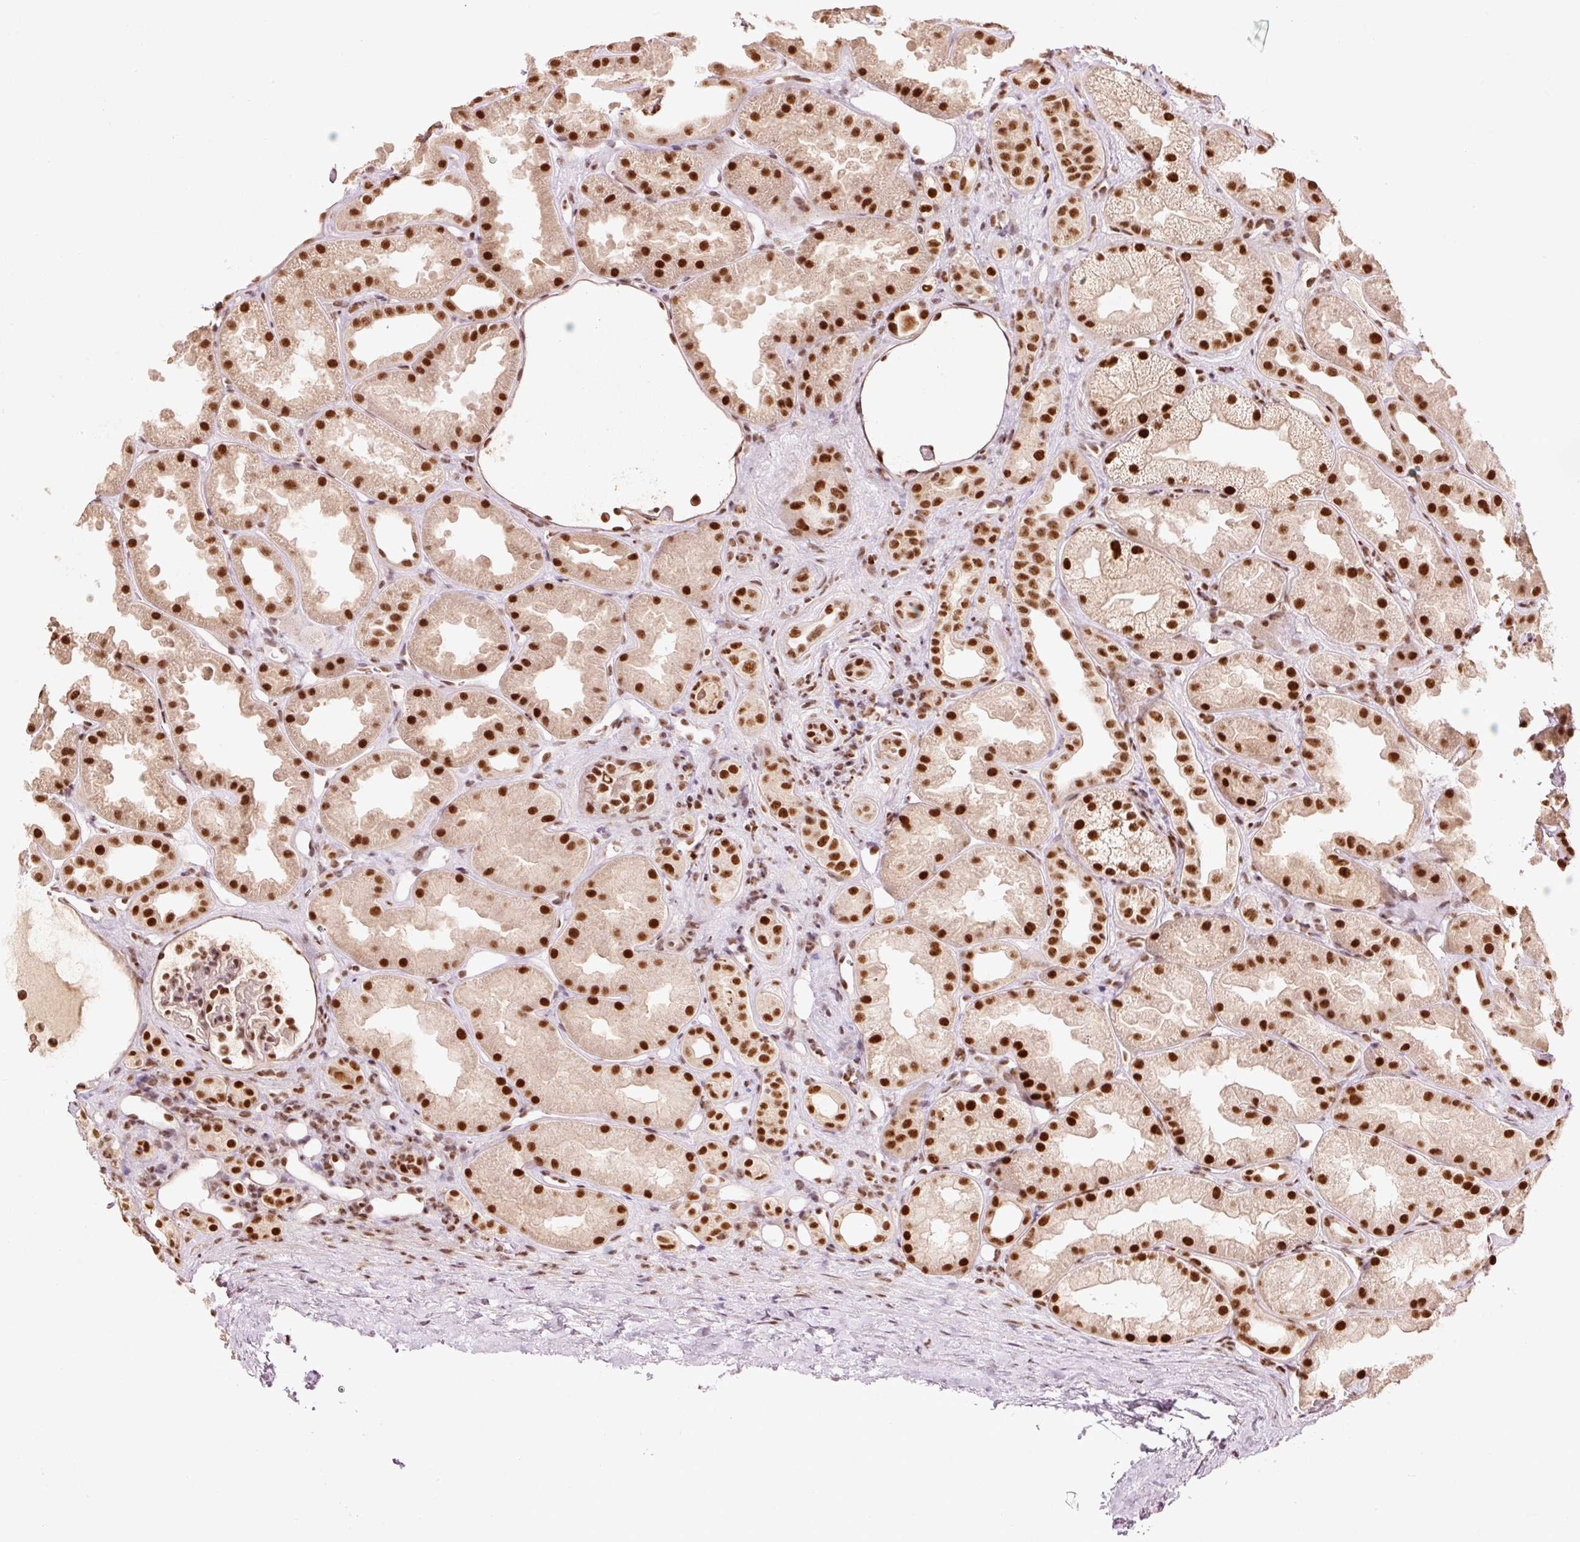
{"staining": {"intensity": "strong", "quantity": "25%-75%", "location": "nuclear"}, "tissue": "kidney", "cell_type": "Cells in glomeruli", "image_type": "normal", "snomed": [{"axis": "morphology", "description": "Normal tissue, NOS"}, {"axis": "topography", "description": "Kidney"}], "caption": "Kidney stained with DAB immunohistochemistry (IHC) reveals high levels of strong nuclear positivity in about 25%-75% of cells in glomeruli. (IHC, brightfield microscopy, high magnification).", "gene": "ZBTB44", "patient": {"sex": "male", "age": 61}}